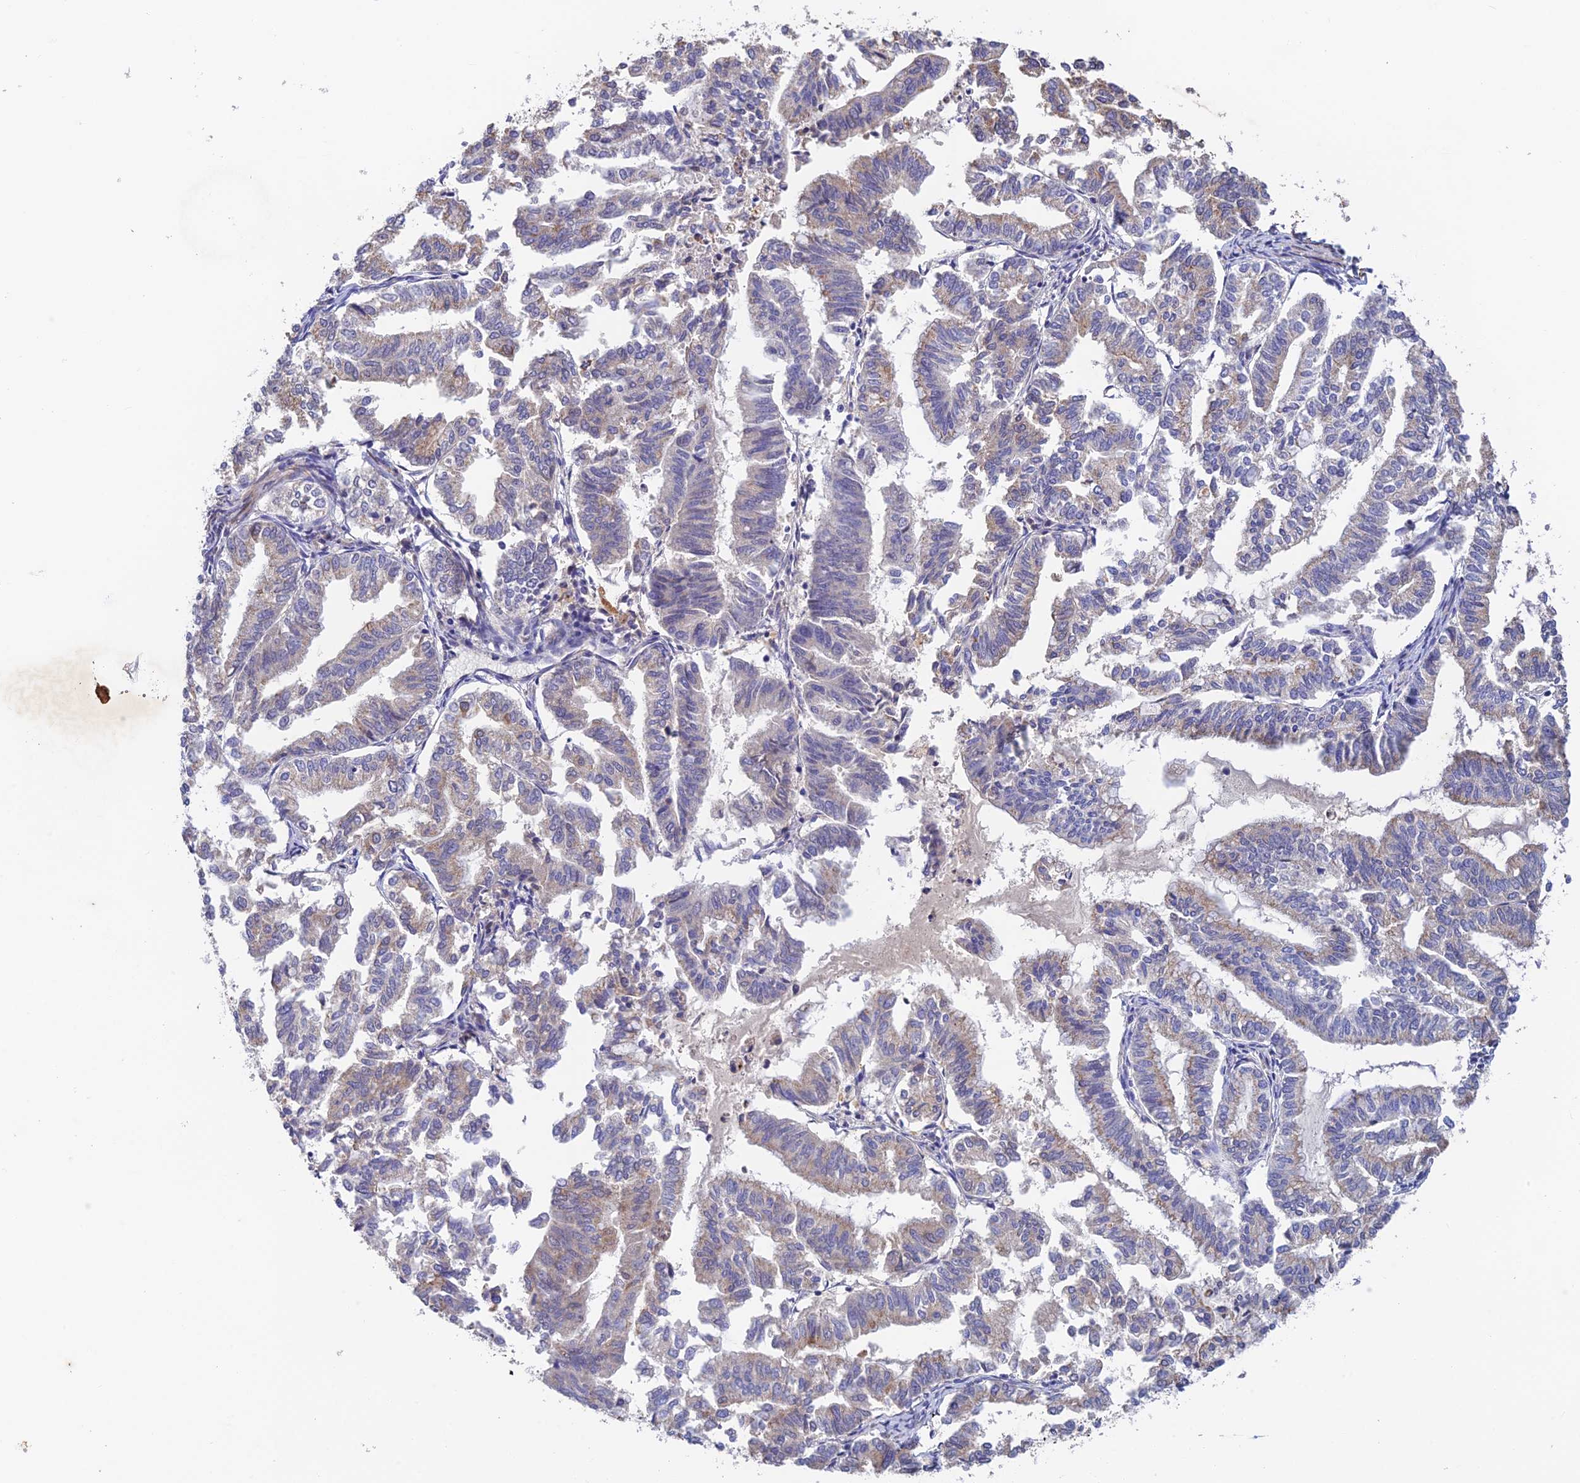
{"staining": {"intensity": "moderate", "quantity": "<25%", "location": "cytoplasmic/membranous"}, "tissue": "endometrial cancer", "cell_type": "Tumor cells", "image_type": "cancer", "snomed": [{"axis": "morphology", "description": "Adenocarcinoma, NOS"}, {"axis": "topography", "description": "Endometrium"}], "caption": "An immunohistochemistry (IHC) image of tumor tissue is shown. Protein staining in brown labels moderate cytoplasmic/membranous positivity in endometrial adenocarcinoma within tumor cells. Nuclei are stained in blue.", "gene": "CWH43", "patient": {"sex": "female", "age": 79}}